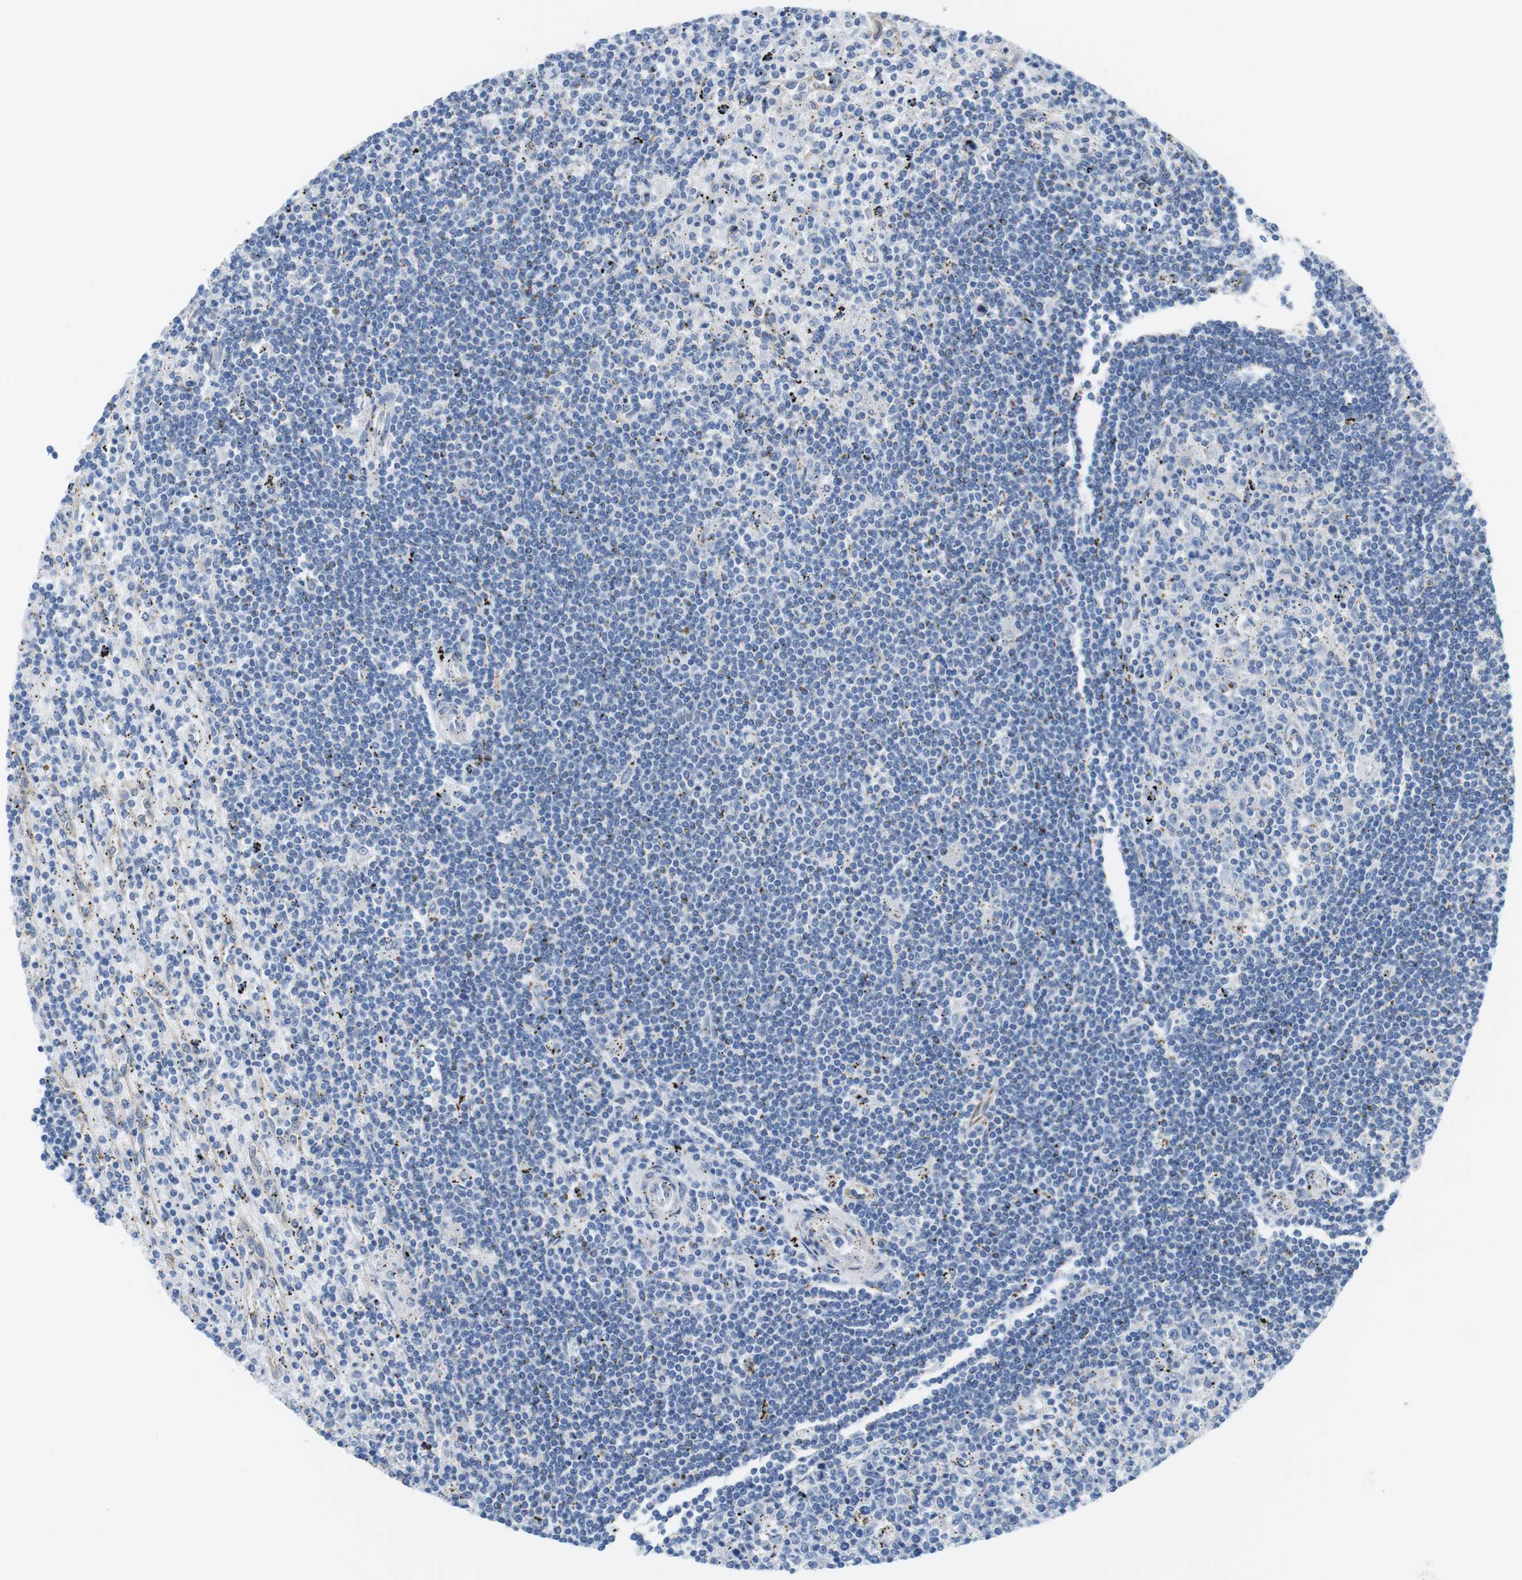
{"staining": {"intensity": "negative", "quantity": "none", "location": "none"}, "tissue": "lymphoma", "cell_type": "Tumor cells", "image_type": "cancer", "snomed": [{"axis": "morphology", "description": "Malignant lymphoma, non-Hodgkin's type, Low grade"}, {"axis": "topography", "description": "Spleen"}], "caption": "The photomicrograph shows no significant positivity in tumor cells of lymphoma.", "gene": "CDH8", "patient": {"sex": "male", "age": 76}}